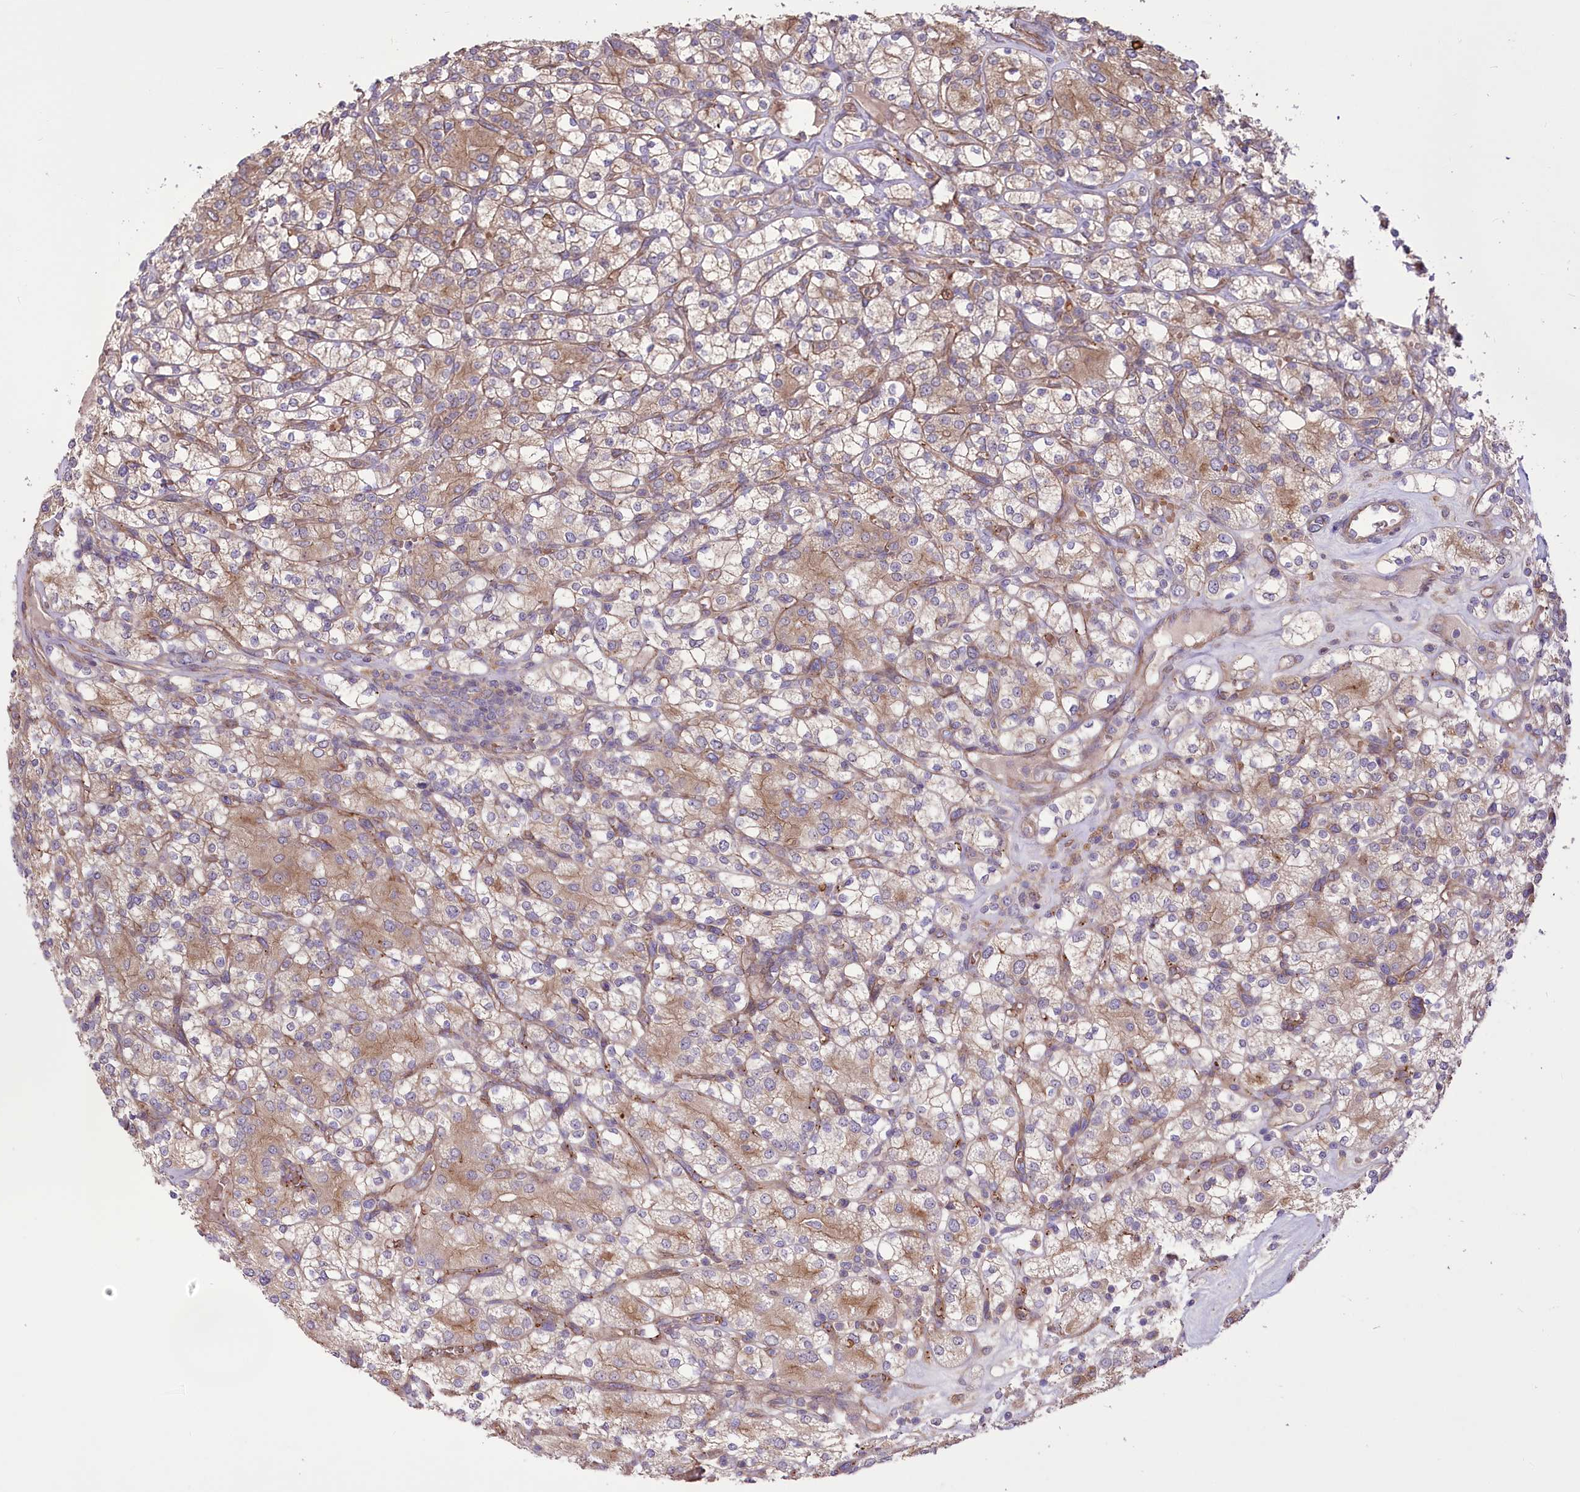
{"staining": {"intensity": "weak", "quantity": "<25%", "location": "cytoplasmic/membranous"}, "tissue": "renal cancer", "cell_type": "Tumor cells", "image_type": "cancer", "snomed": [{"axis": "morphology", "description": "Adenocarcinoma, NOS"}, {"axis": "topography", "description": "Kidney"}], "caption": "Adenocarcinoma (renal) was stained to show a protein in brown. There is no significant expression in tumor cells.", "gene": "TRUB1", "patient": {"sex": "male", "age": 77}}